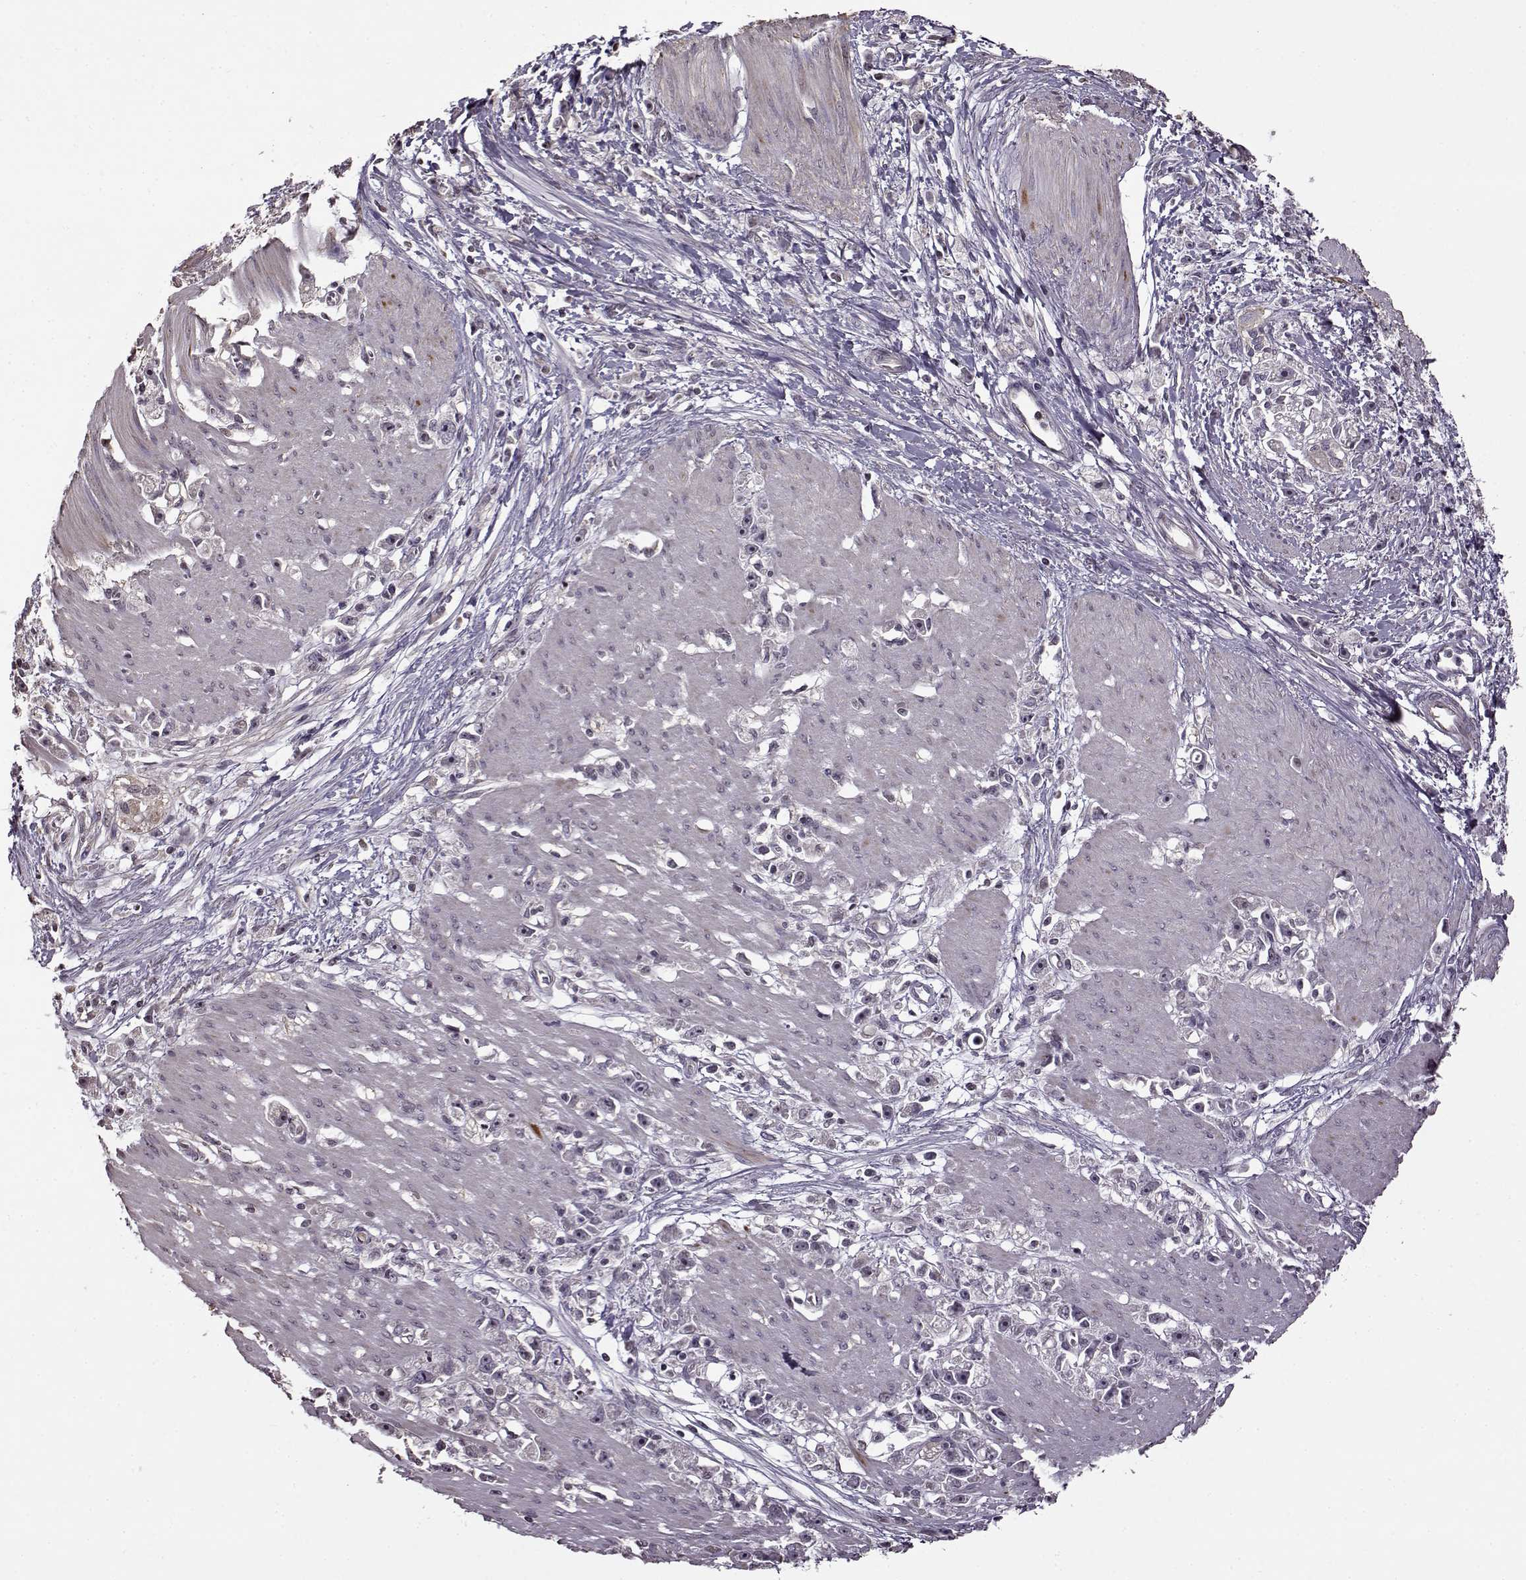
{"staining": {"intensity": "negative", "quantity": "none", "location": "none"}, "tissue": "stomach cancer", "cell_type": "Tumor cells", "image_type": "cancer", "snomed": [{"axis": "morphology", "description": "Adenocarcinoma, NOS"}, {"axis": "topography", "description": "Stomach"}], "caption": "This is an immunohistochemistry image of stomach adenocarcinoma. There is no expression in tumor cells.", "gene": "FSHB", "patient": {"sex": "female", "age": 59}}